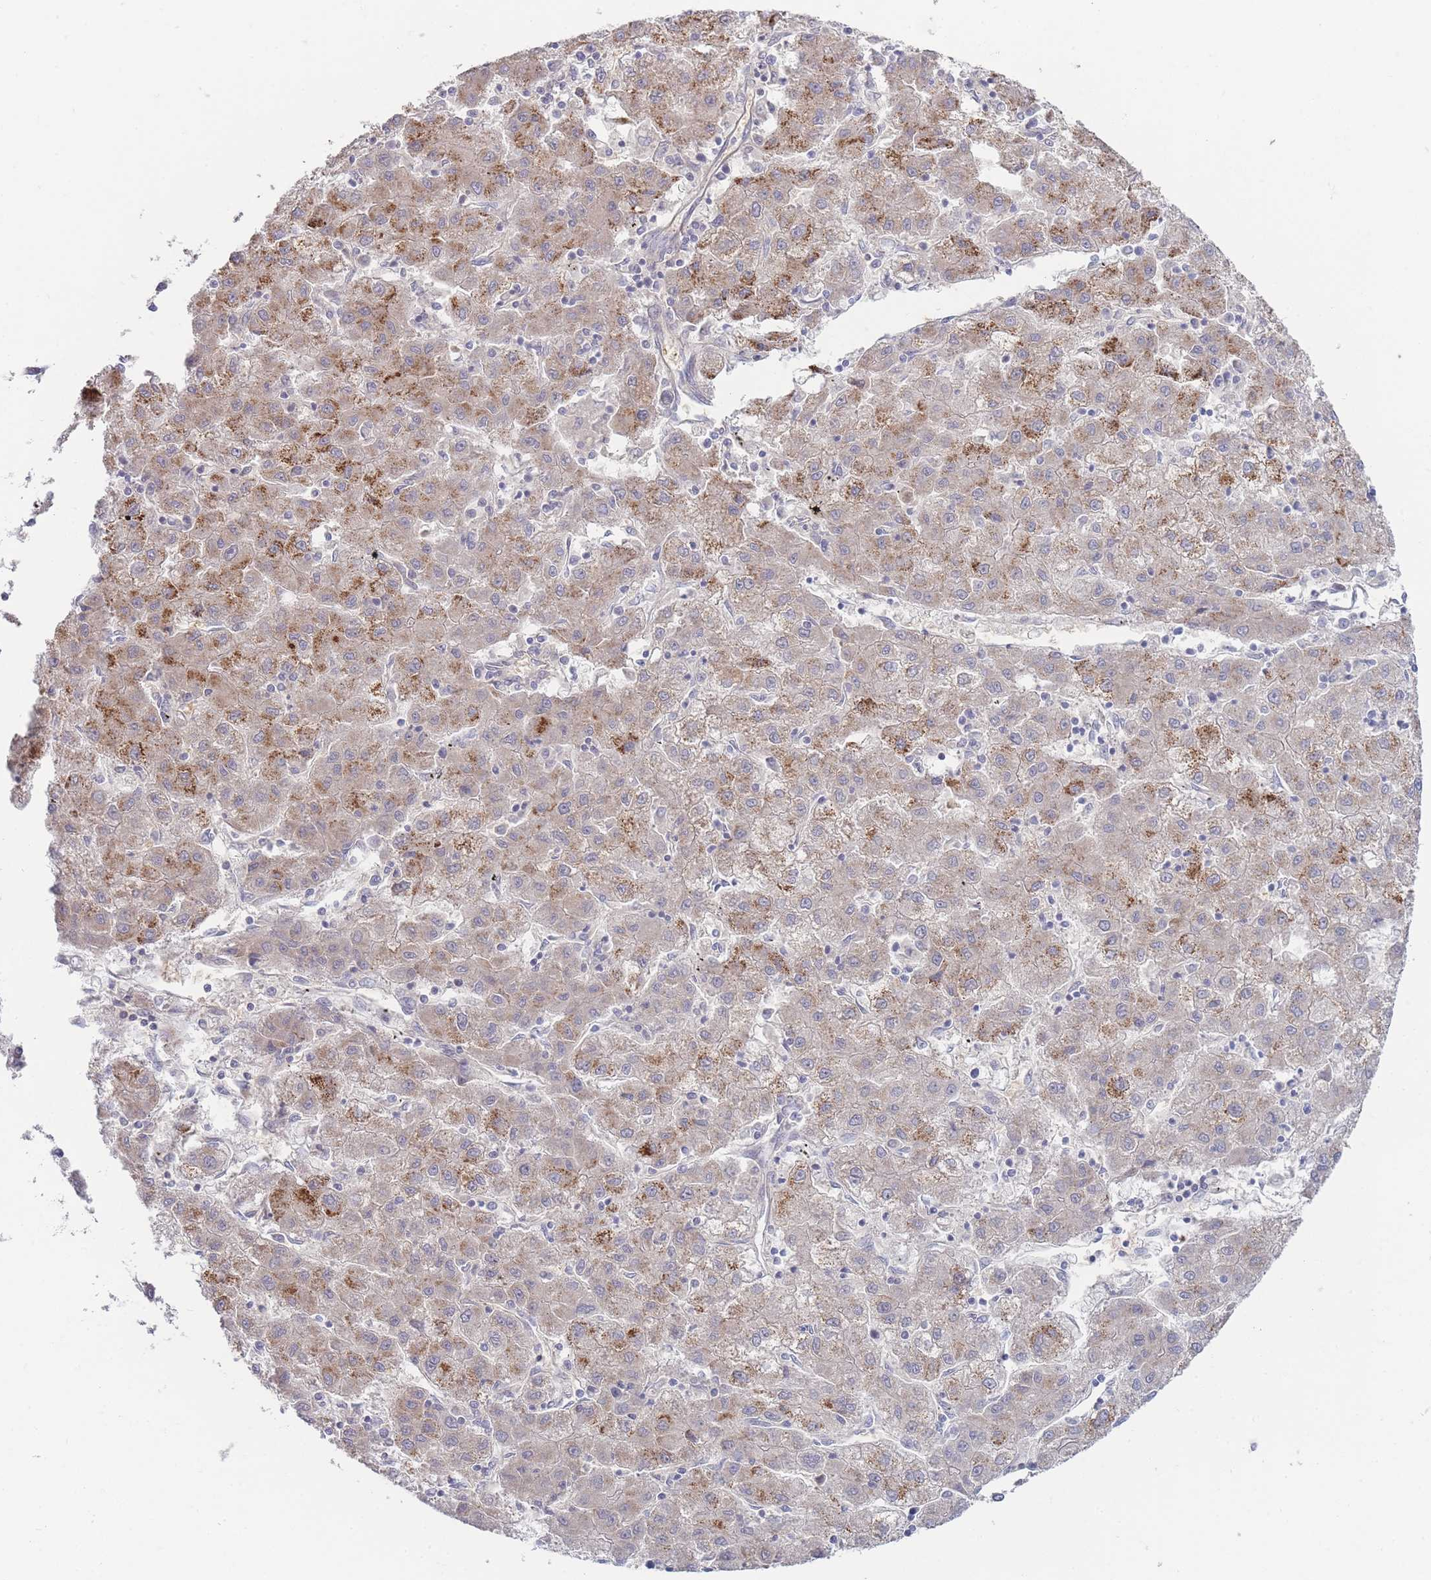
{"staining": {"intensity": "moderate", "quantity": "25%-75%", "location": "cytoplasmic/membranous"}, "tissue": "liver cancer", "cell_type": "Tumor cells", "image_type": "cancer", "snomed": [{"axis": "morphology", "description": "Carcinoma, Hepatocellular, NOS"}, {"axis": "topography", "description": "Liver"}], "caption": "Brown immunohistochemical staining in human liver hepatocellular carcinoma shows moderate cytoplasmic/membranous staining in about 25%-75% of tumor cells. The protein is stained brown, and the nuclei are stained in blue (DAB IHC with brightfield microscopy, high magnification).", "gene": "HBG2", "patient": {"sex": "male", "age": 72}}